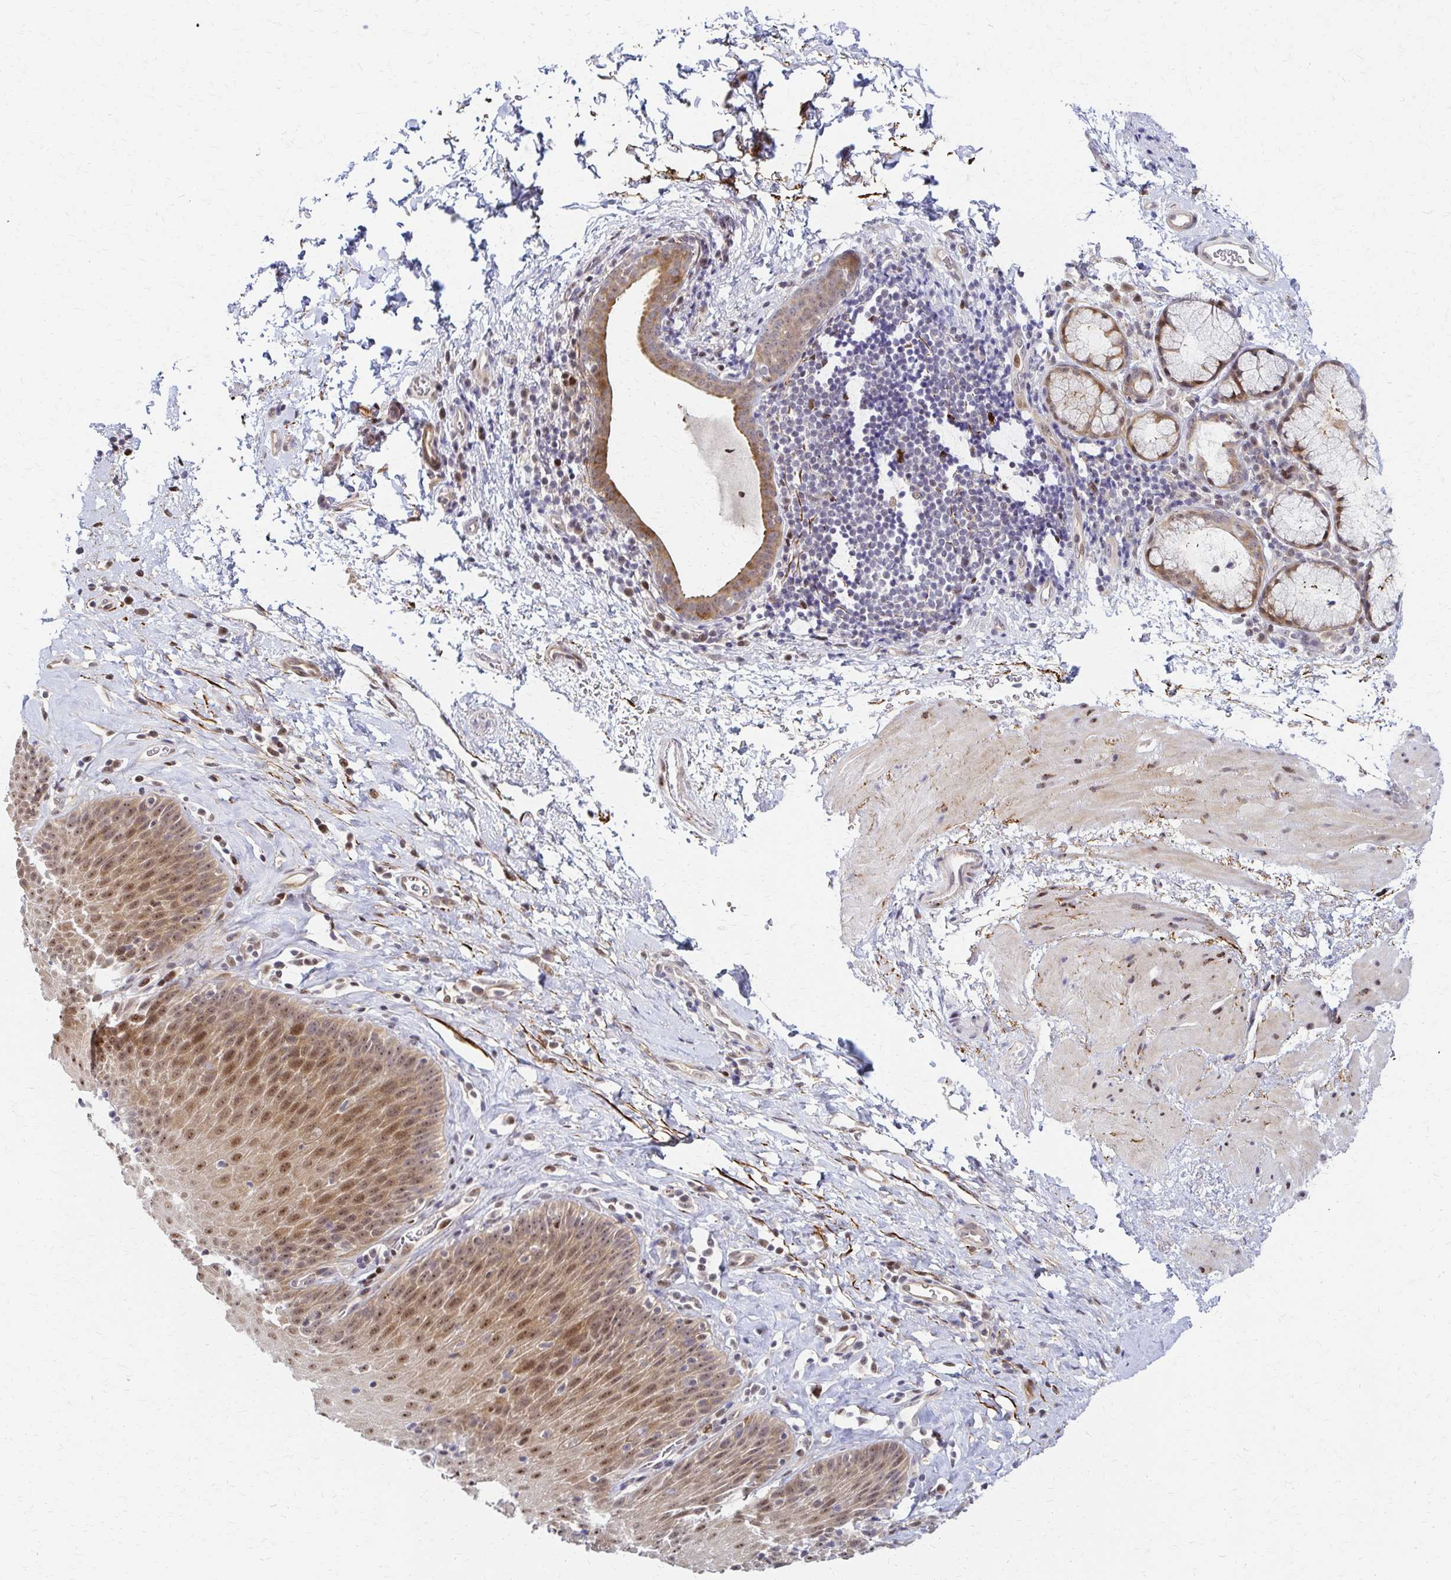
{"staining": {"intensity": "moderate", "quantity": "25%-75%", "location": "nuclear"}, "tissue": "esophagus", "cell_type": "Squamous epithelial cells", "image_type": "normal", "snomed": [{"axis": "morphology", "description": "Normal tissue, NOS"}, {"axis": "topography", "description": "Esophagus"}], "caption": "This is a photomicrograph of immunohistochemistry (IHC) staining of benign esophagus, which shows moderate expression in the nuclear of squamous epithelial cells.", "gene": "PSMD7", "patient": {"sex": "female", "age": 61}}